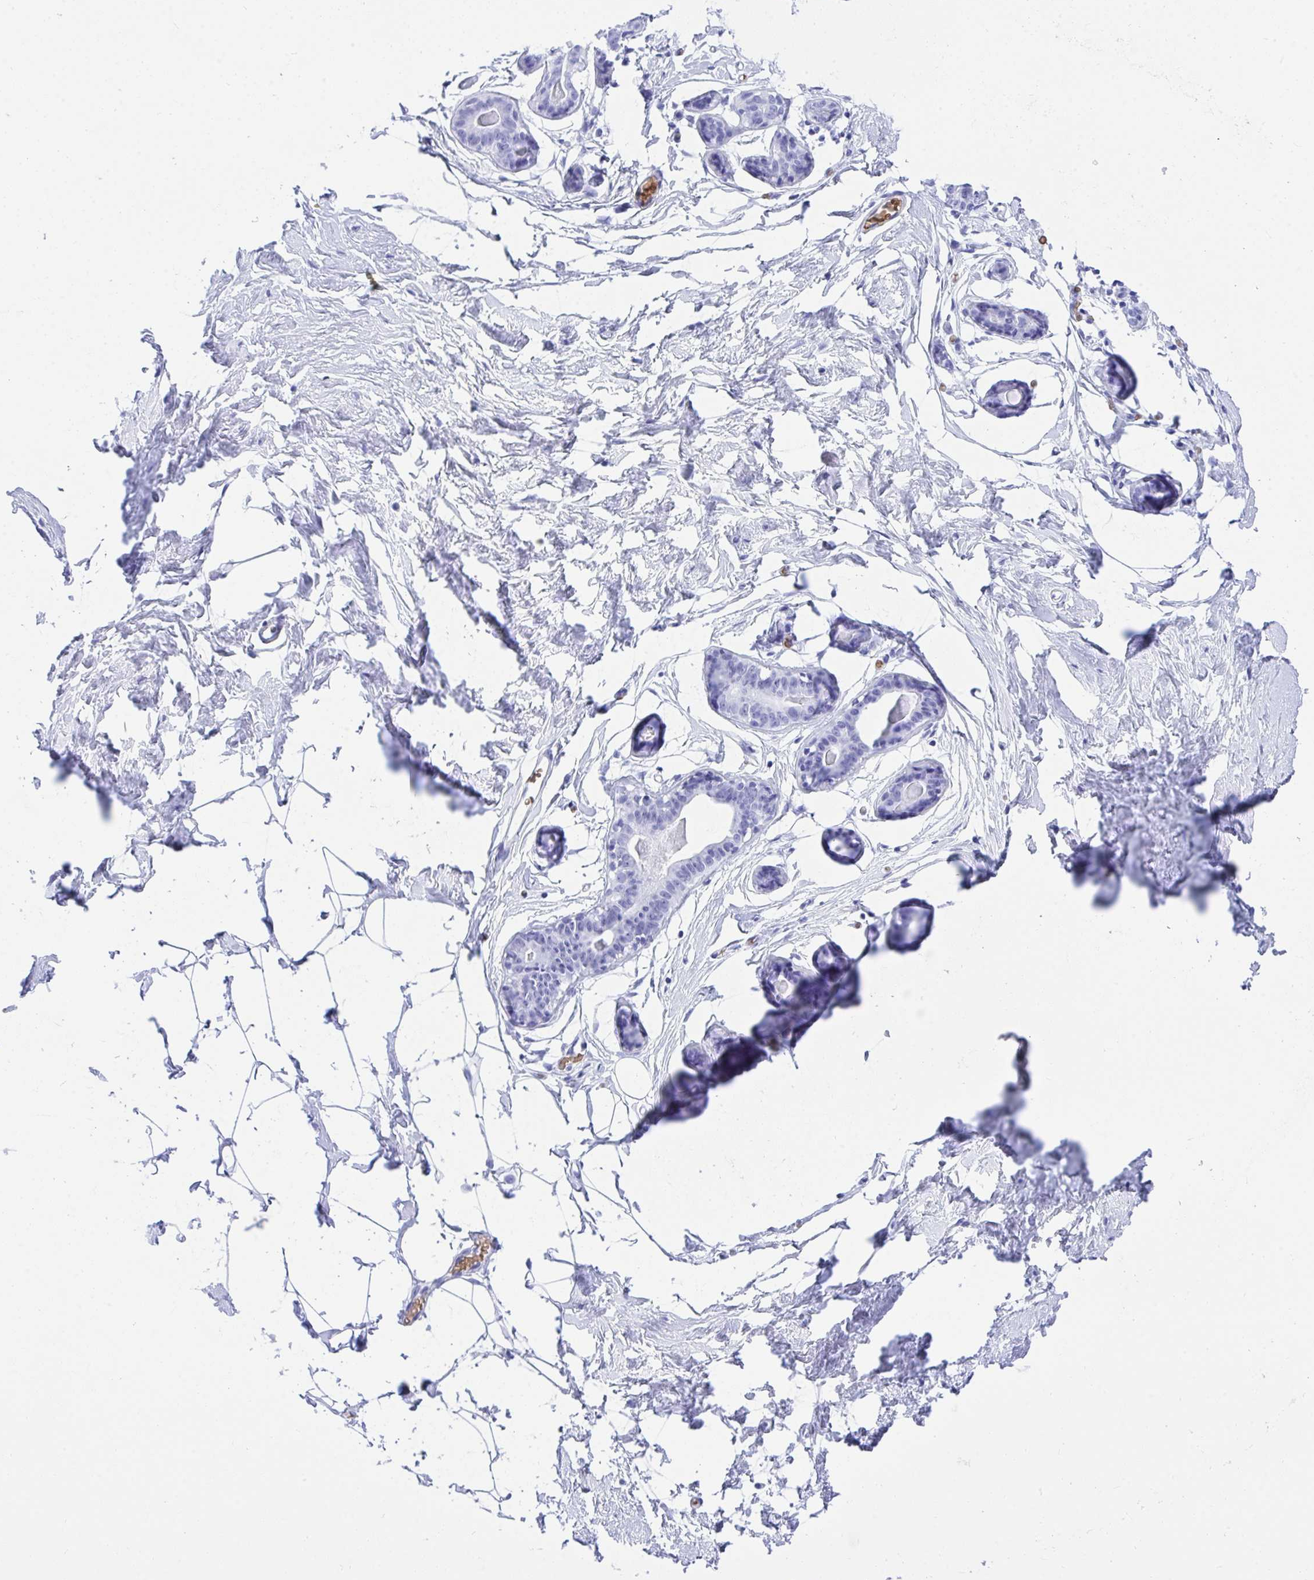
{"staining": {"intensity": "negative", "quantity": "none", "location": "none"}, "tissue": "breast", "cell_type": "Adipocytes", "image_type": "normal", "snomed": [{"axis": "morphology", "description": "Normal tissue, NOS"}, {"axis": "topography", "description": "Breast"}], "caption": "A photomicrograph of breast stained for a protein demonstrates no brown staining in adipocytes. (Immunohistochemistry (ihc), brightfield microscopy, high magnification).", "gene": "ANK1", "patient": {"sex": "female", "age": 45}}